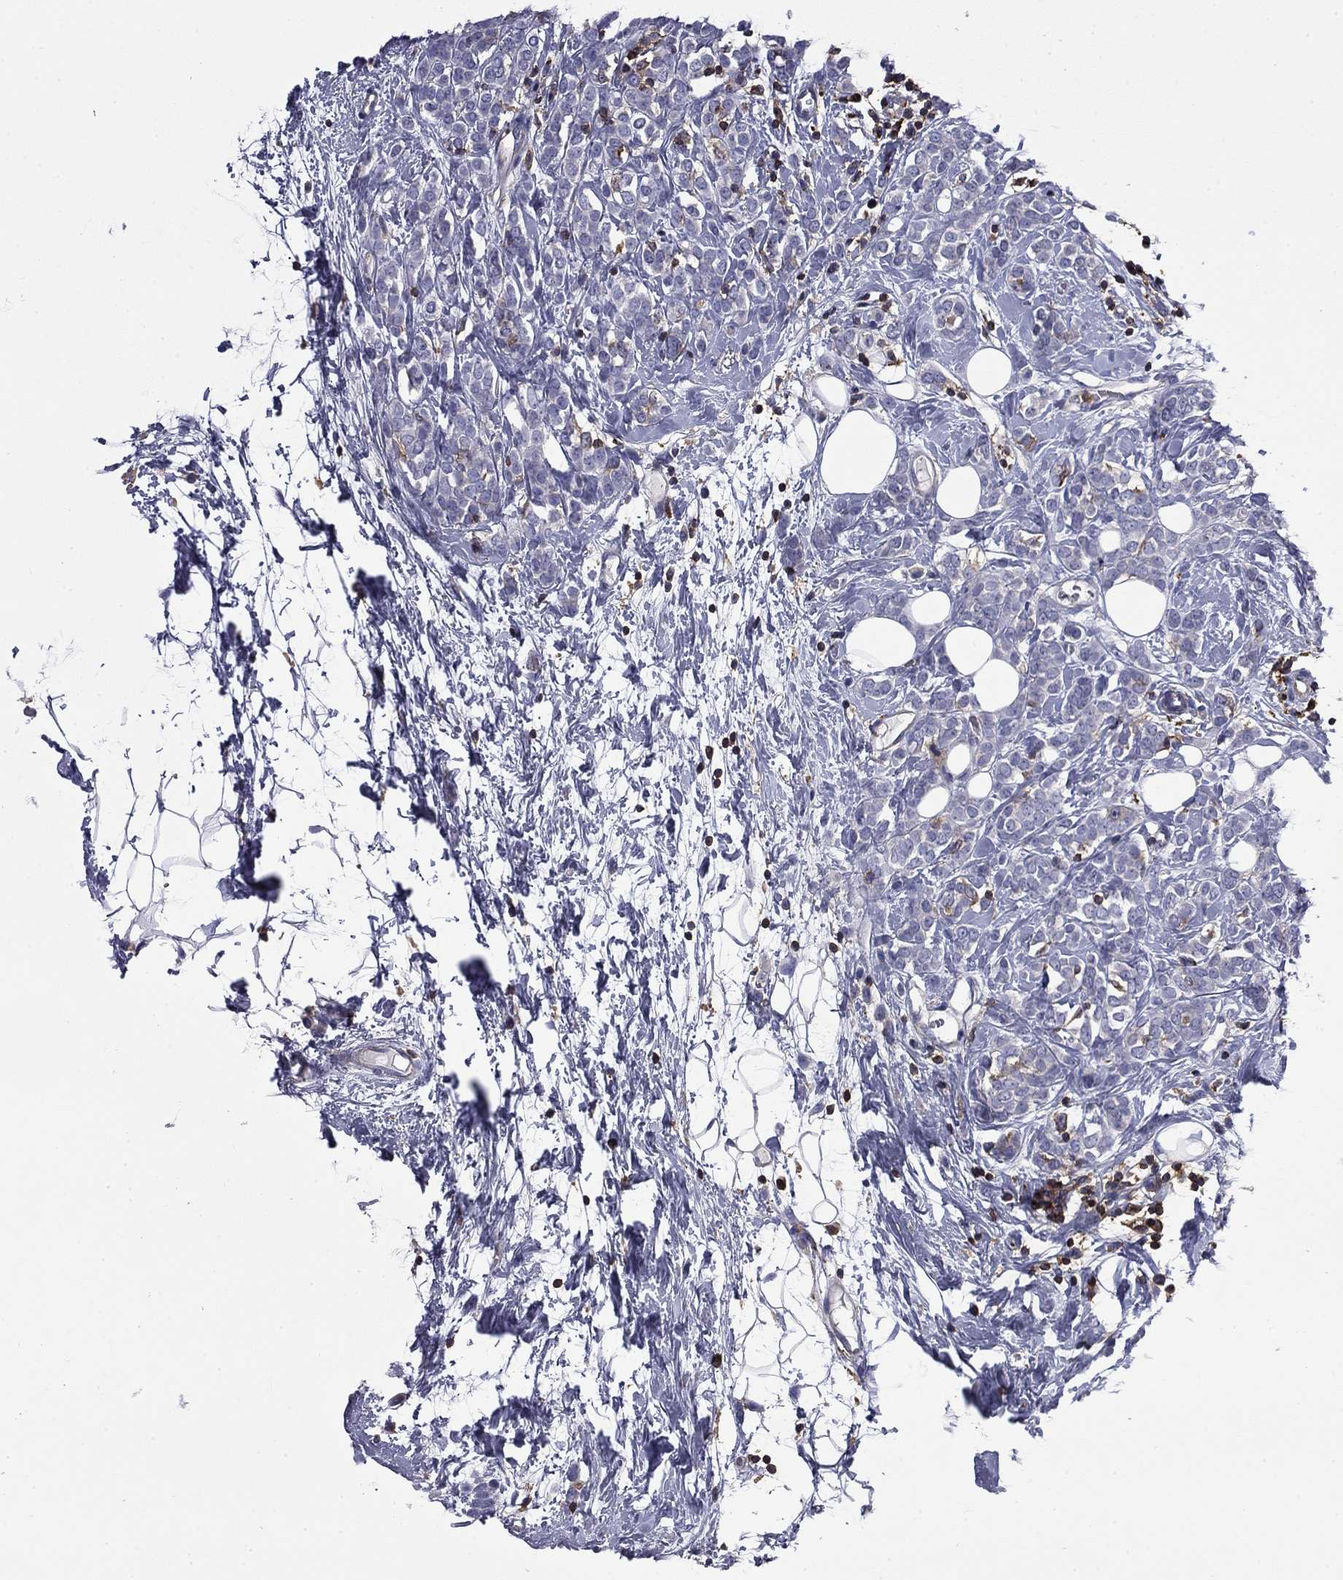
{"staining": {"intensity": "negative", "quantity": "none", "location": "none"}, "tissue": "breast cancer", "cell_type": "Tumor cells", "image_type": "cancer", "snomed": [{"axis": "morphology", "description": "Lobular carcinoma"}, {"axis": "topography", "description": "Breast"}], "caption": "Lobular carcinoma (breast) was stained to show a protein in brown. There is no significant staining in tumor cells. Nuclei are stained in blue.", "gene": "ARHGAP45", "patient": {"sex": "female", "age": 49}}